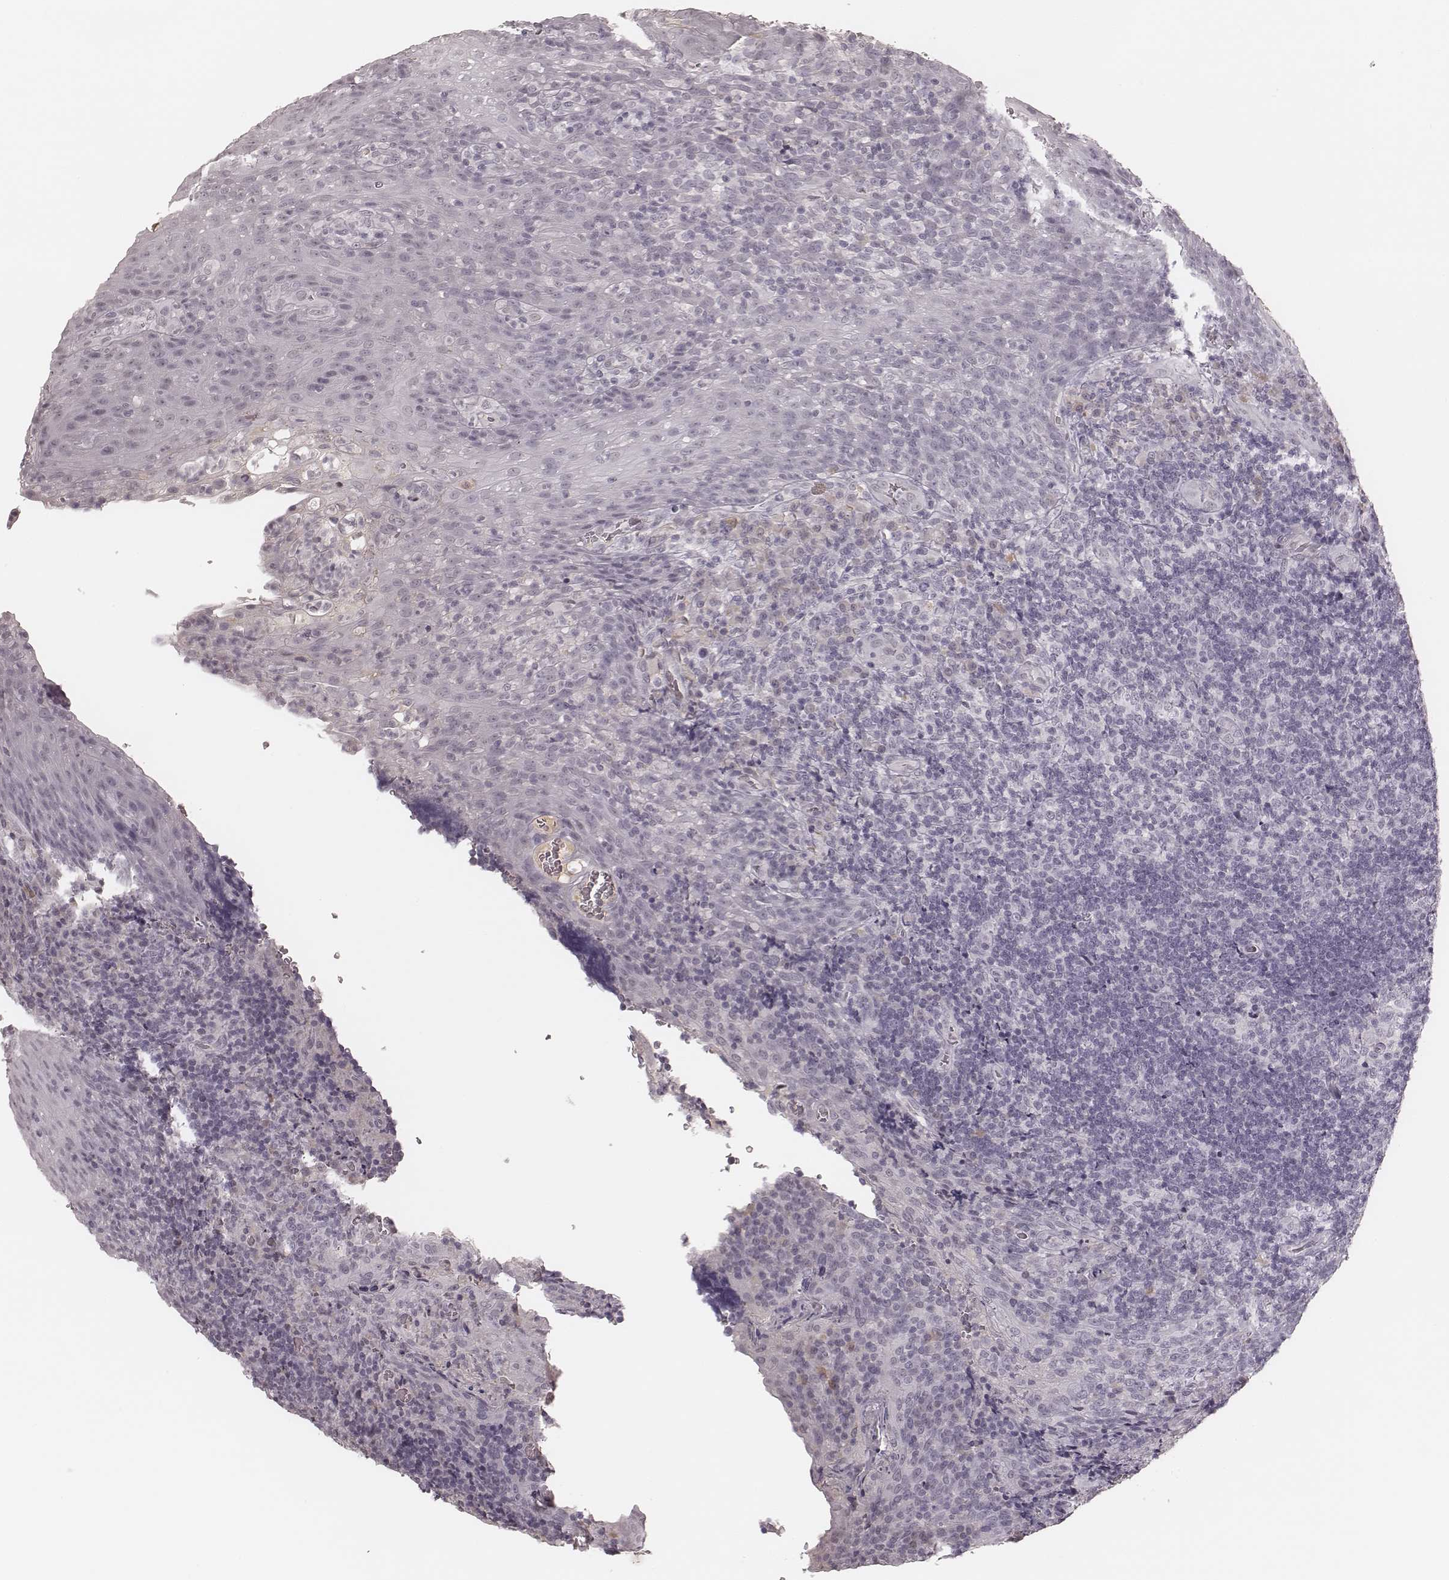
{"staining": {"intensity": "negative", "quantity": "none", "location": "none"}, "tissue": "tonsil", "cell_type": "Germinal center cells", "image_type": "normal", "snomed": [{"axis": "morphology", "description": "Normal tissue, NOS"}, {"axis": "topography", "description": "Tonsil"}], "caption": "IHC of benign tonsil shows no positivity in germinal center cells. (Stains: DAB immunohistochemistry with hematoxylin counter stain, Microscopy: brightfield microscopy at high magnification).", "gene": "MSX1", "patient": {"sex": "male", "age": 17}}